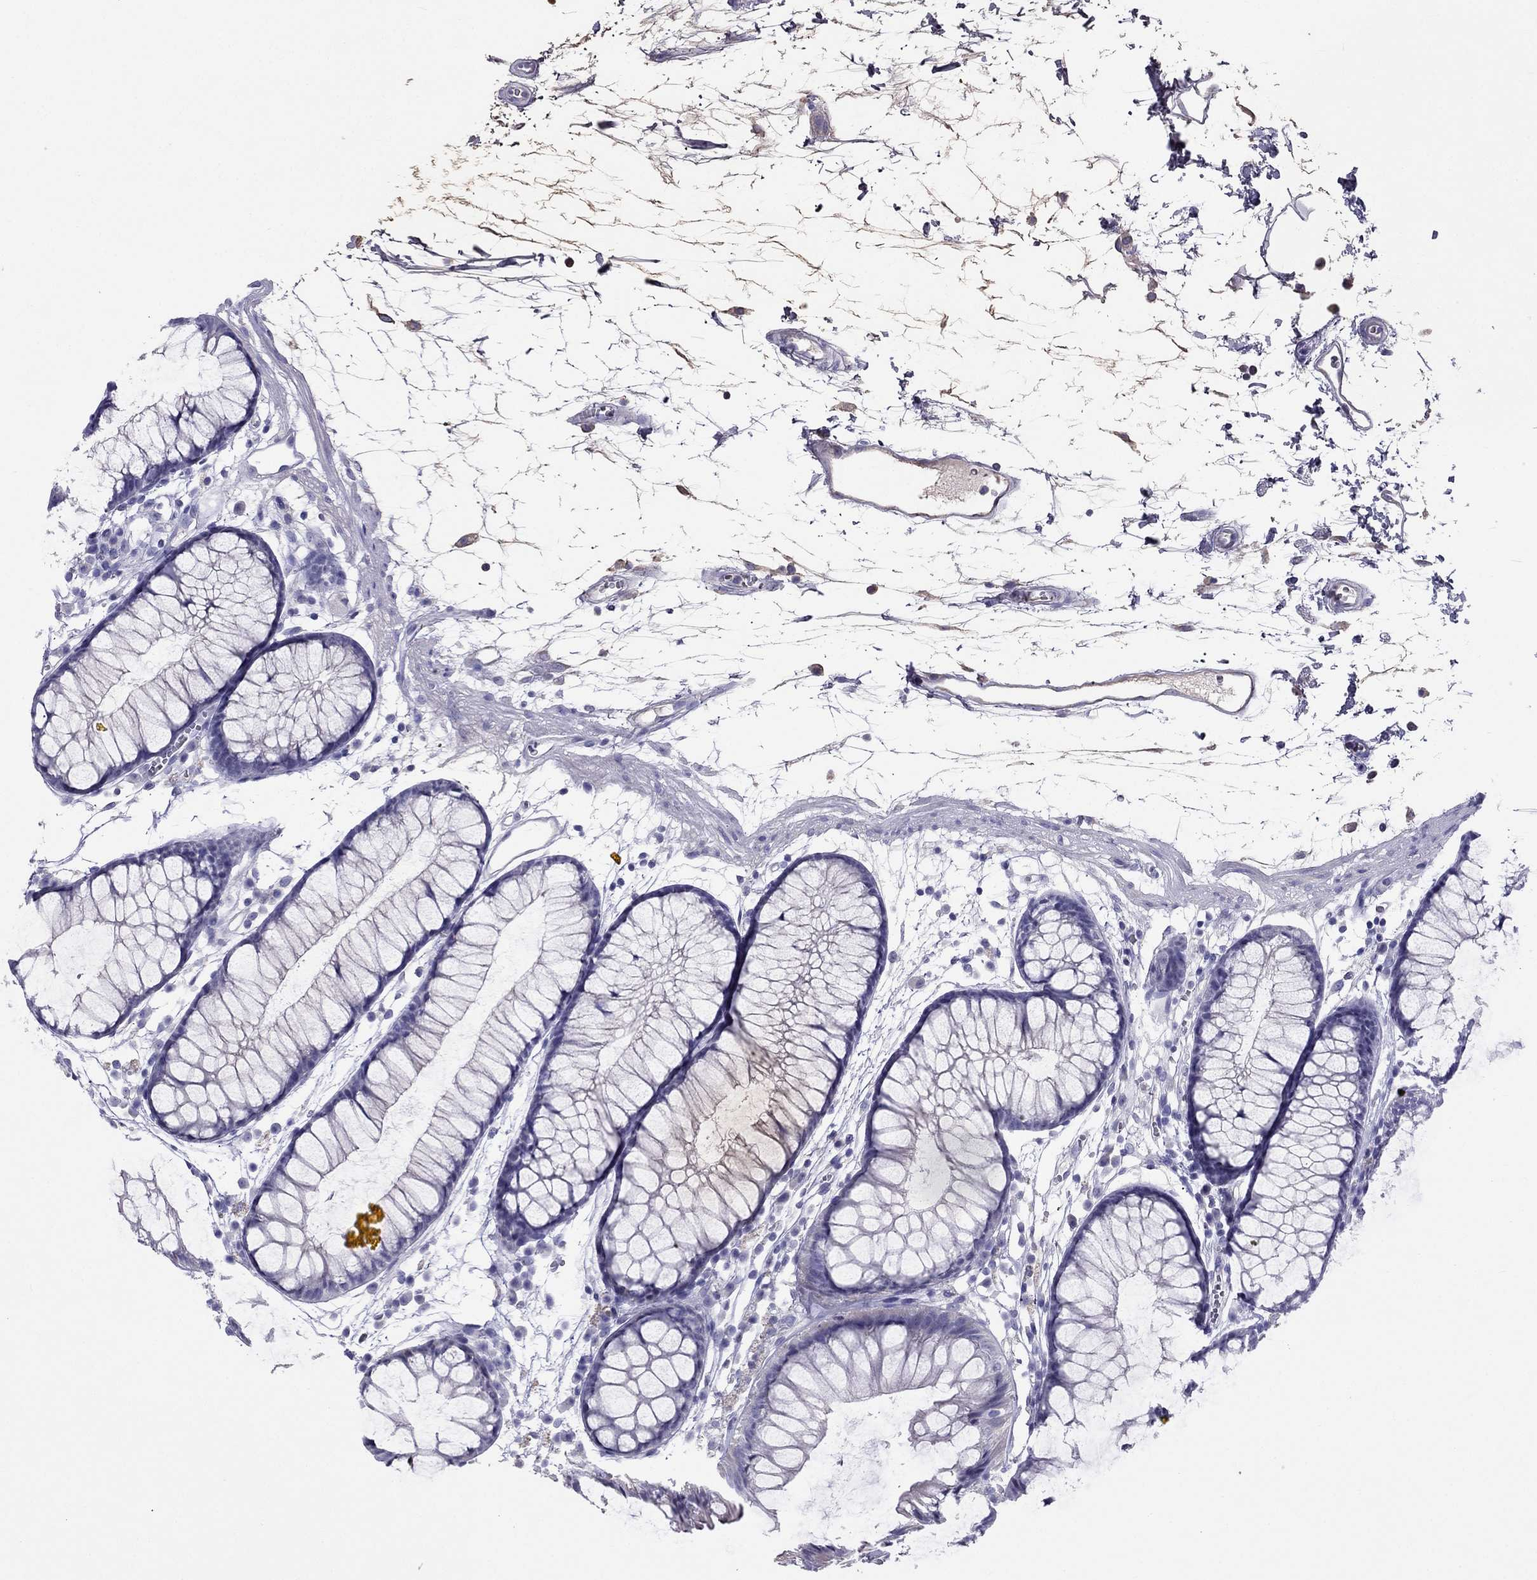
{"staining": {"intensity": "negative", "quantity": "none", "location": "none"}, "tissue": "colon", "cell_type": "Endothelial cells", "image_type": "normal", "snomed": [{"axis": "morphology", "description": "Normal tissue, NOS"}, {"axis": "morphology", "description": "Adenocarcinoma, NOS"}, {"axis": "topography", "description": "Colon"}], "caption": "Protein analysis of benign colon reveals no significant expression in endothelial cells.", "gene": "TBC1D21", "patient": {"sex": "male", "age": 65}}